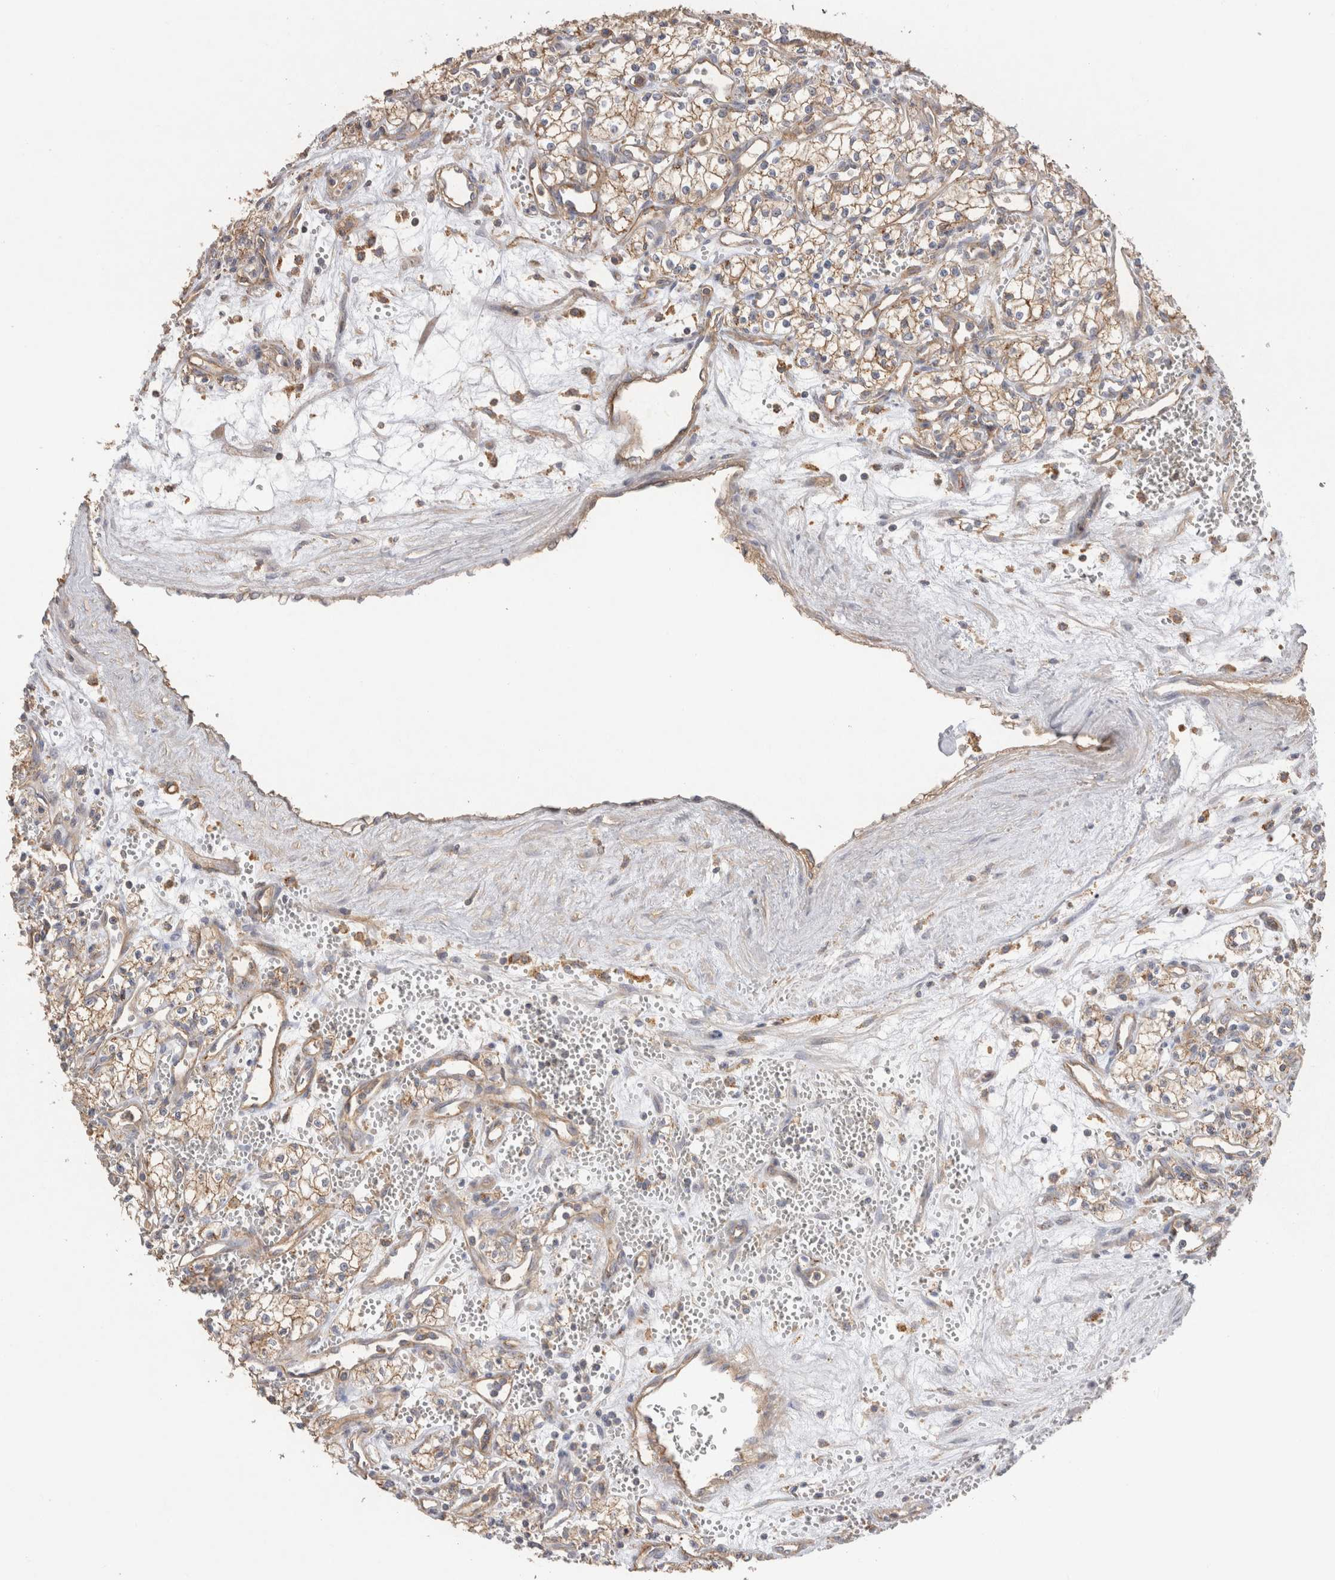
{"staining": {"intensity": "weak", "quantity": ">75%", "location": "cytoplasmic/membranous"}, "tissue": "renal cancer", "cell_type": "Tumor cells", "image_type": "cancer", "snomed": [{"axis": "morphology", "description": "Adenocarcinoma, NOS"}, {"axis": "topography", "description": "Kidney"}], "caption": "Protein staining of renal cancer tissue displays weak cytoplasmic/membranous positivity in approximately >75% of tumor cells.", "gene": "CHMP6", "patient": {"sex": "male", "age": 59}}